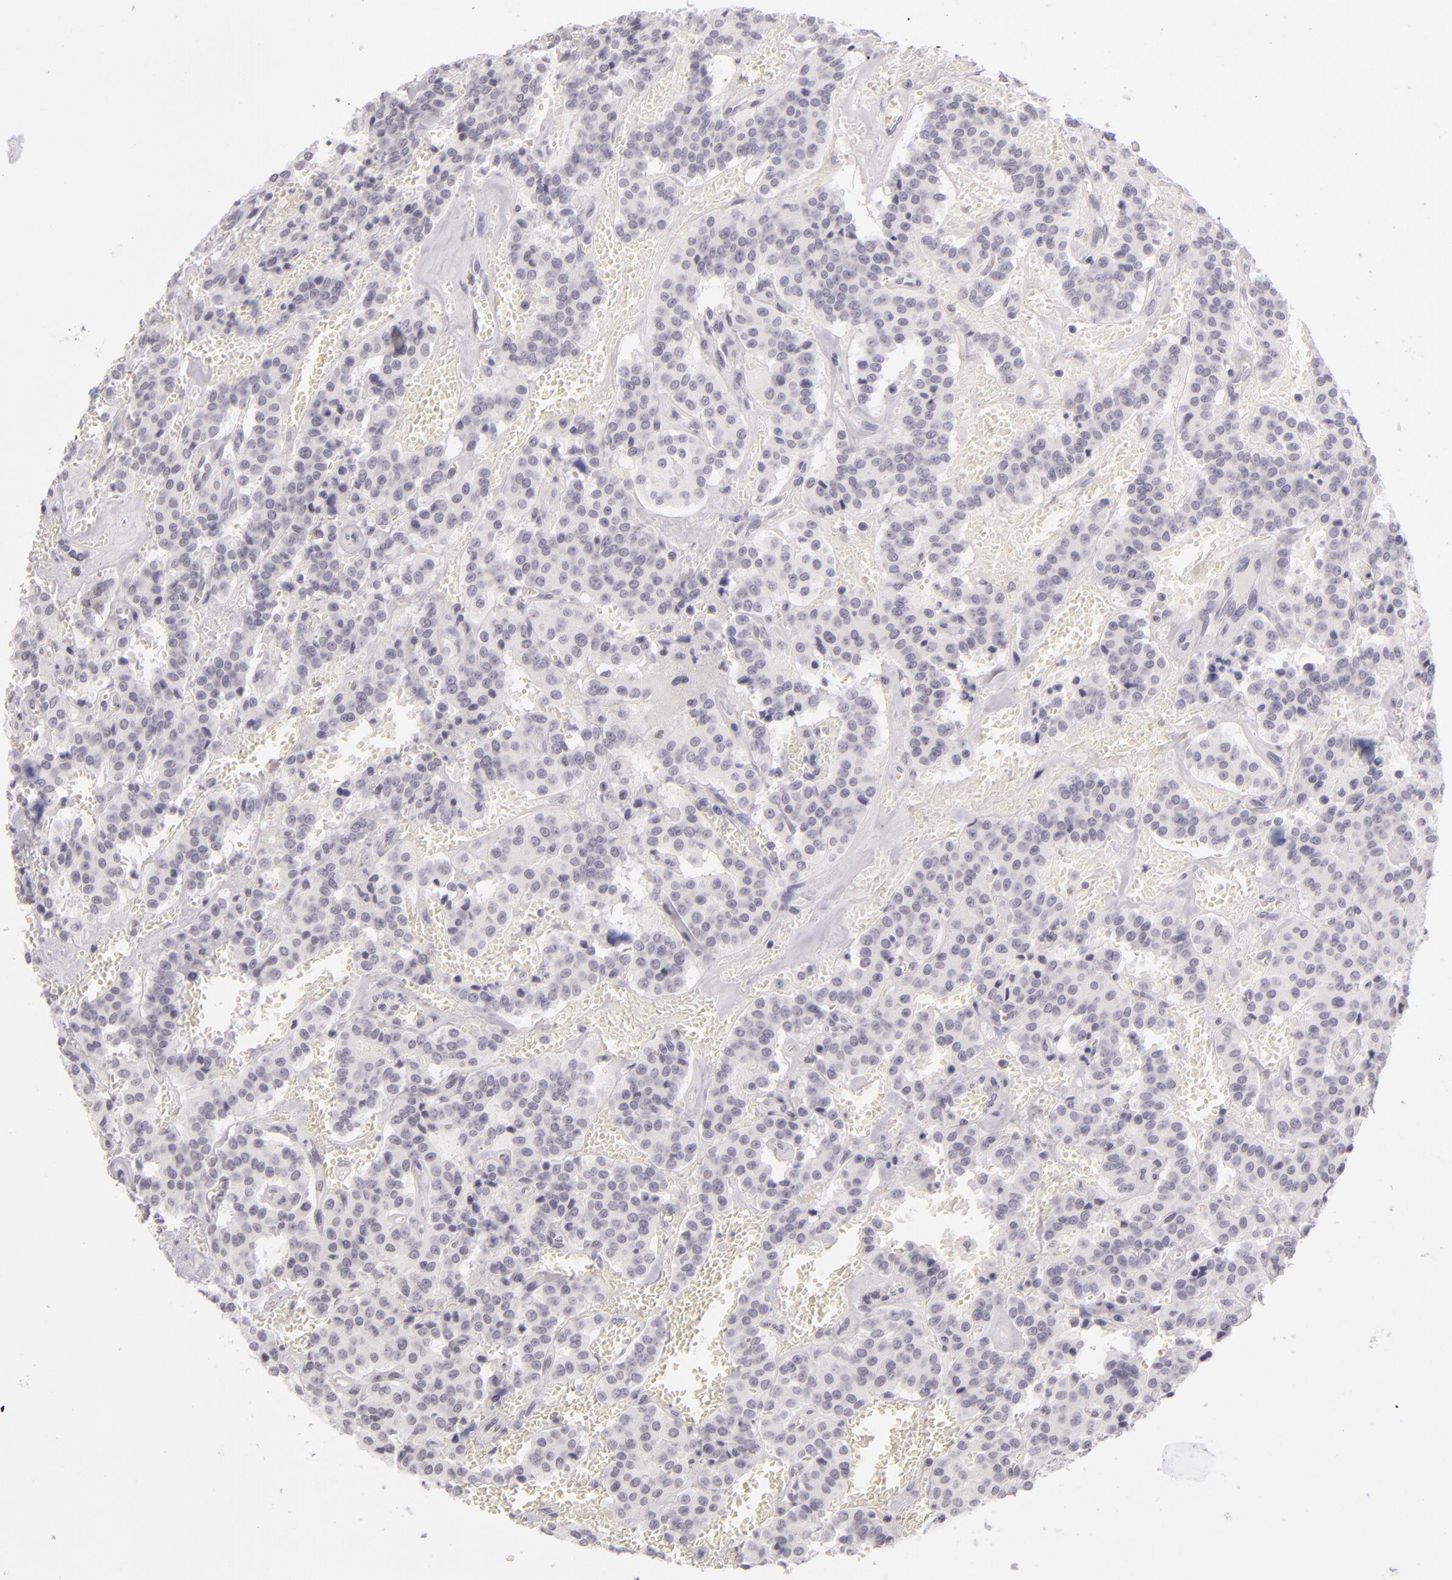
{"staining": {"intensity": "negative", "quantity": "none", "location": "none"}, "tissue": "carcinoid", "cell_type": "Tumor cells", "image_type": "cancer", "snomed": [{"axis": "morphology", "description": "Carcinoid, malignant, NOS"}, {"axis": "topography", "description": "Bronchus"}], "caption": "Protein analysis of malignant carcinoid demonstrates no significant expression in tumor cells.", "gene": "CD40", "patient": {"sex": "male", "age": 55}}